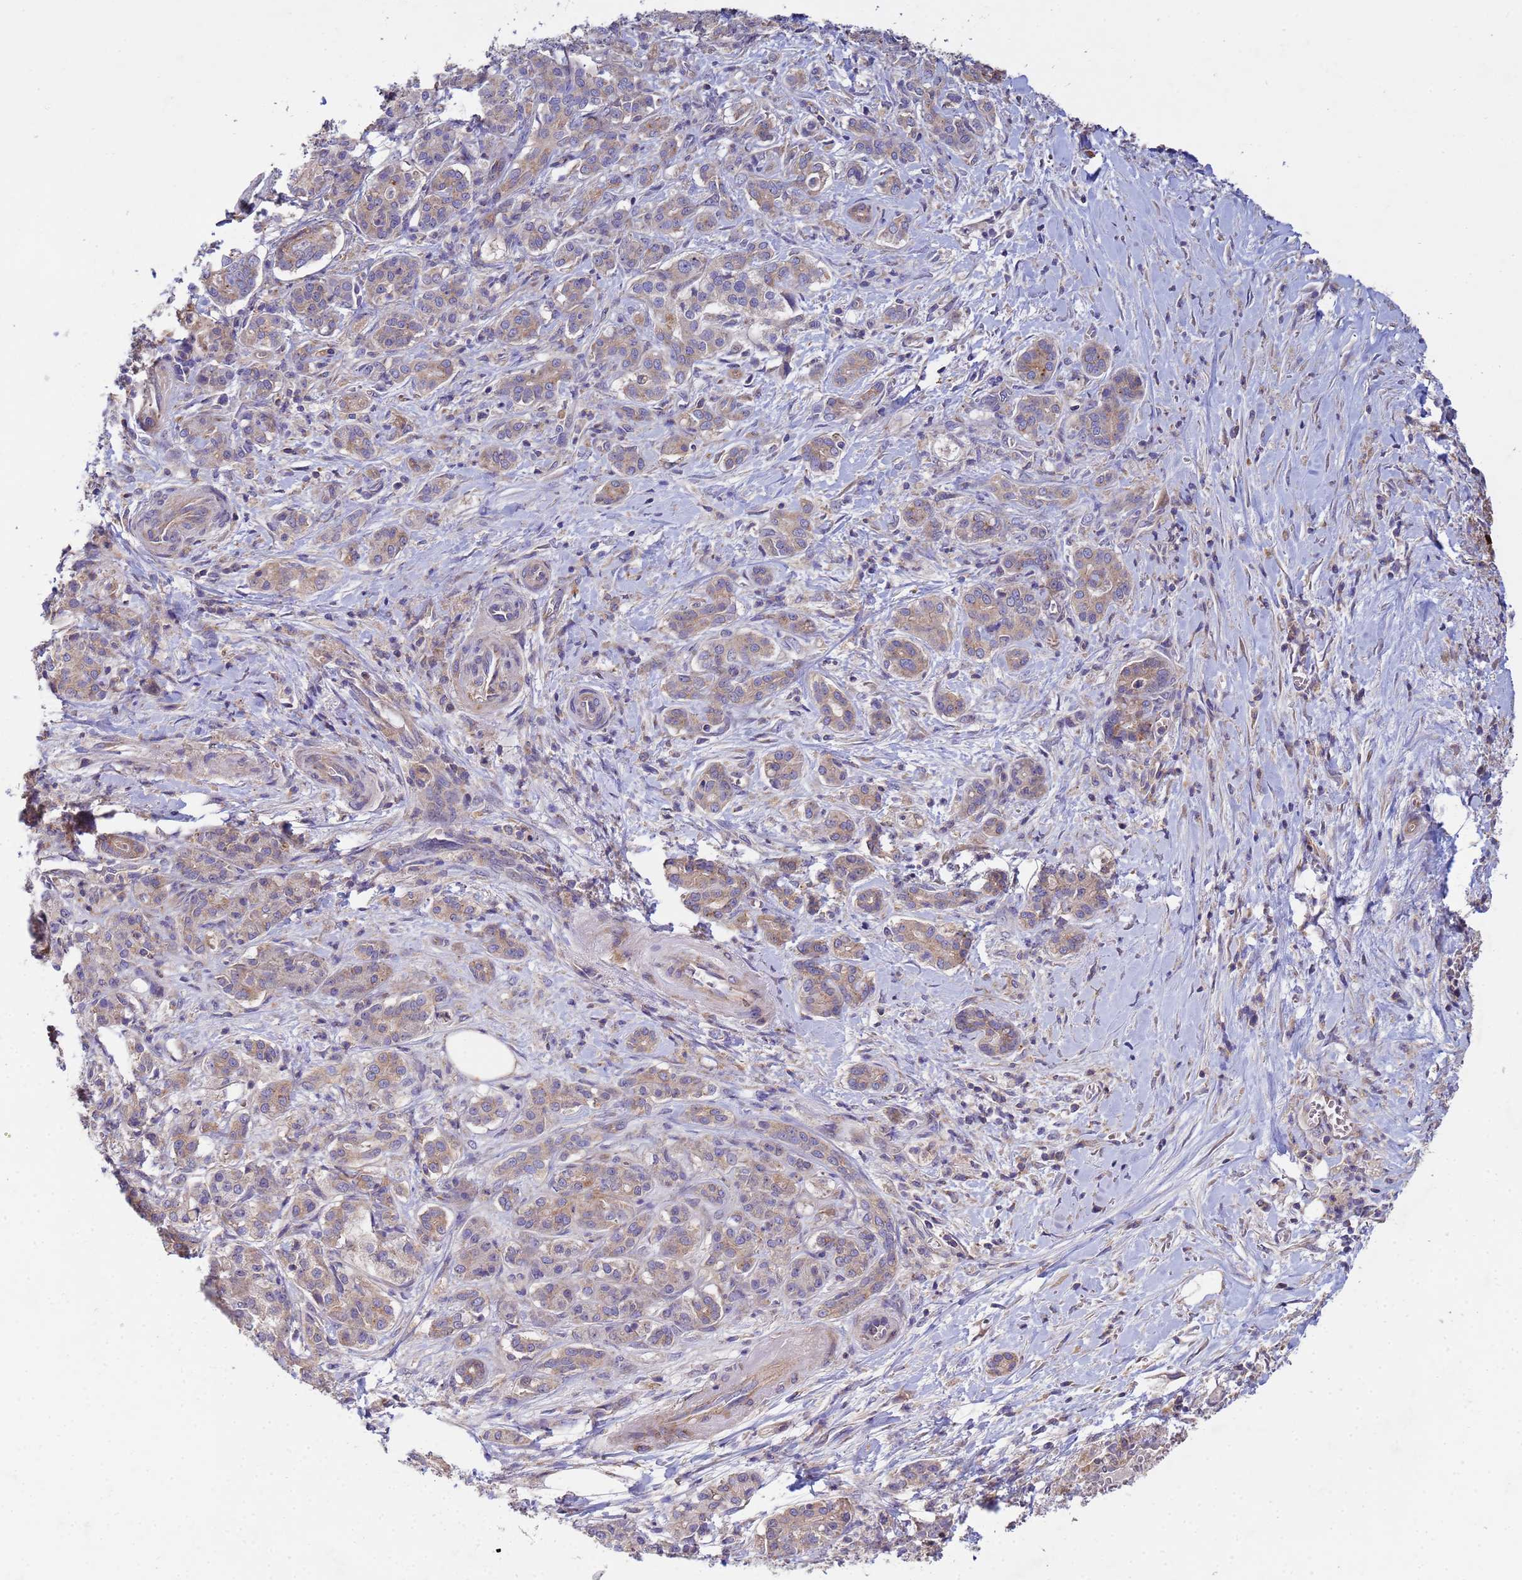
{"staining": {"intensity": "weak", "quantity": "25%-75%", "location": "cytoplasmic/membranous"}, "tissue": "pancreatic cancer", "cell_type": "Tumor cells", "image_type": "cancer", "snomed": [{"axis": "morphology", "description": "Adenocarcinoma, NOS"}, {"axis": "topography", "description": "Pancreas"}], "caption": "DAB immunohistochemical staining of pancreatic cancer (adenocarcinoma) demonstrates weak cytoplasmic/membranous protein positivity in approximately 25%-75% of tumor cells.", "gene": "CDC34", "patient": {"sex": "male", "age": 57}}